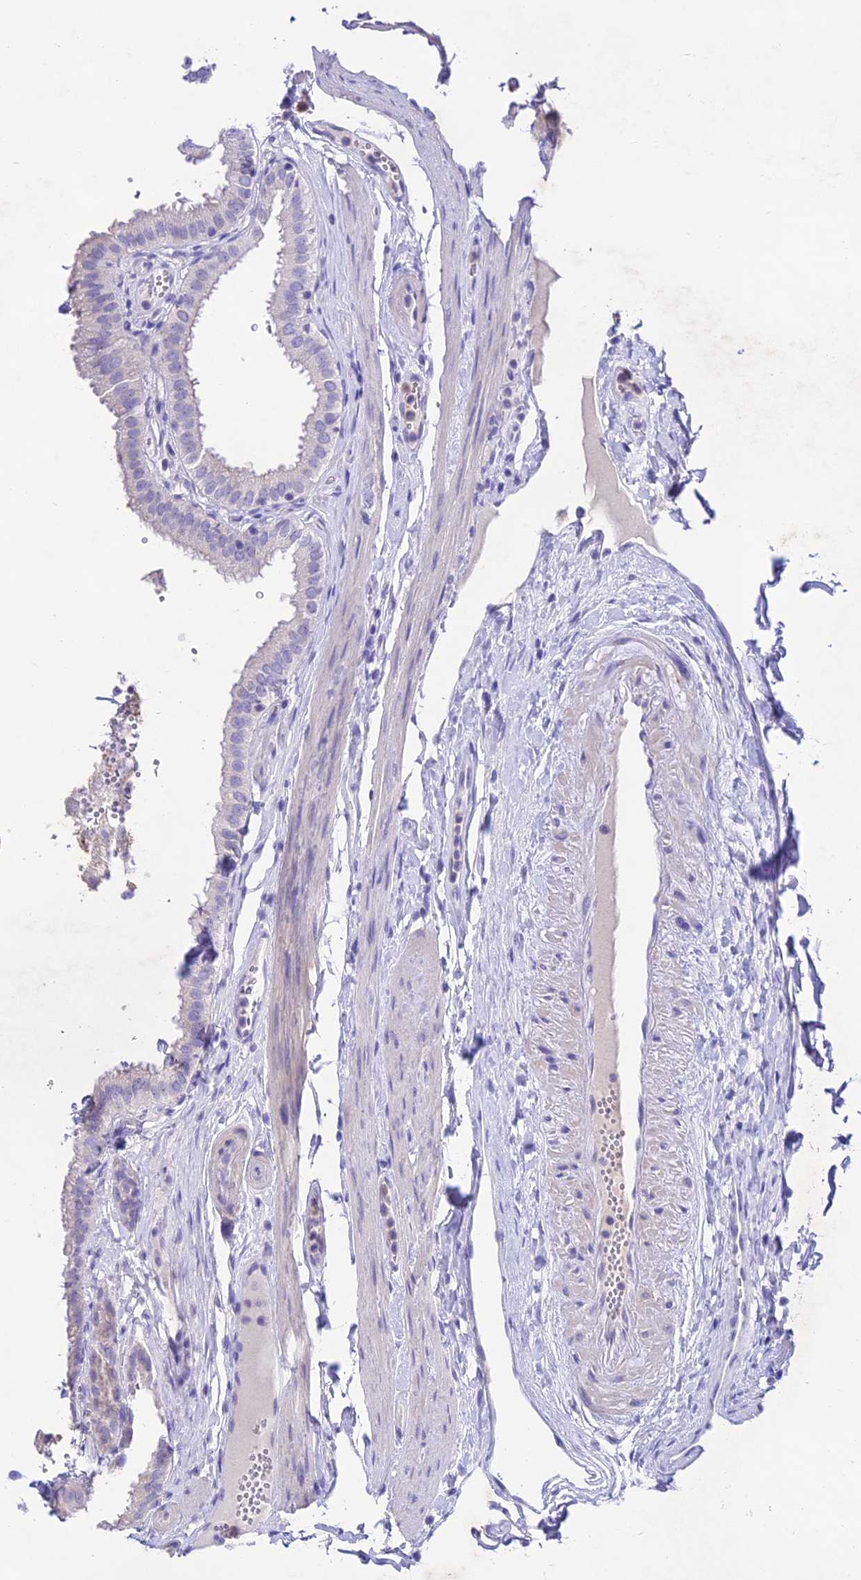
{"staining": {"intensity": "negative", "quantity": "none", "location": "none"}, "tissue": "gallbladder", "cell_type": "Glandular cells", "image_type": "normal", "snomed": [{"axis": "morphology", "description": "Normal tissue, NOS"}, {"axis": "topography", "description": "Gallbladder"}], "caption": "This is an IHC image of normal human gallbladder. There is no expression in glandular cells.", "gene": "NLRP6", "patient": {"sex": "female", "age": 61}}